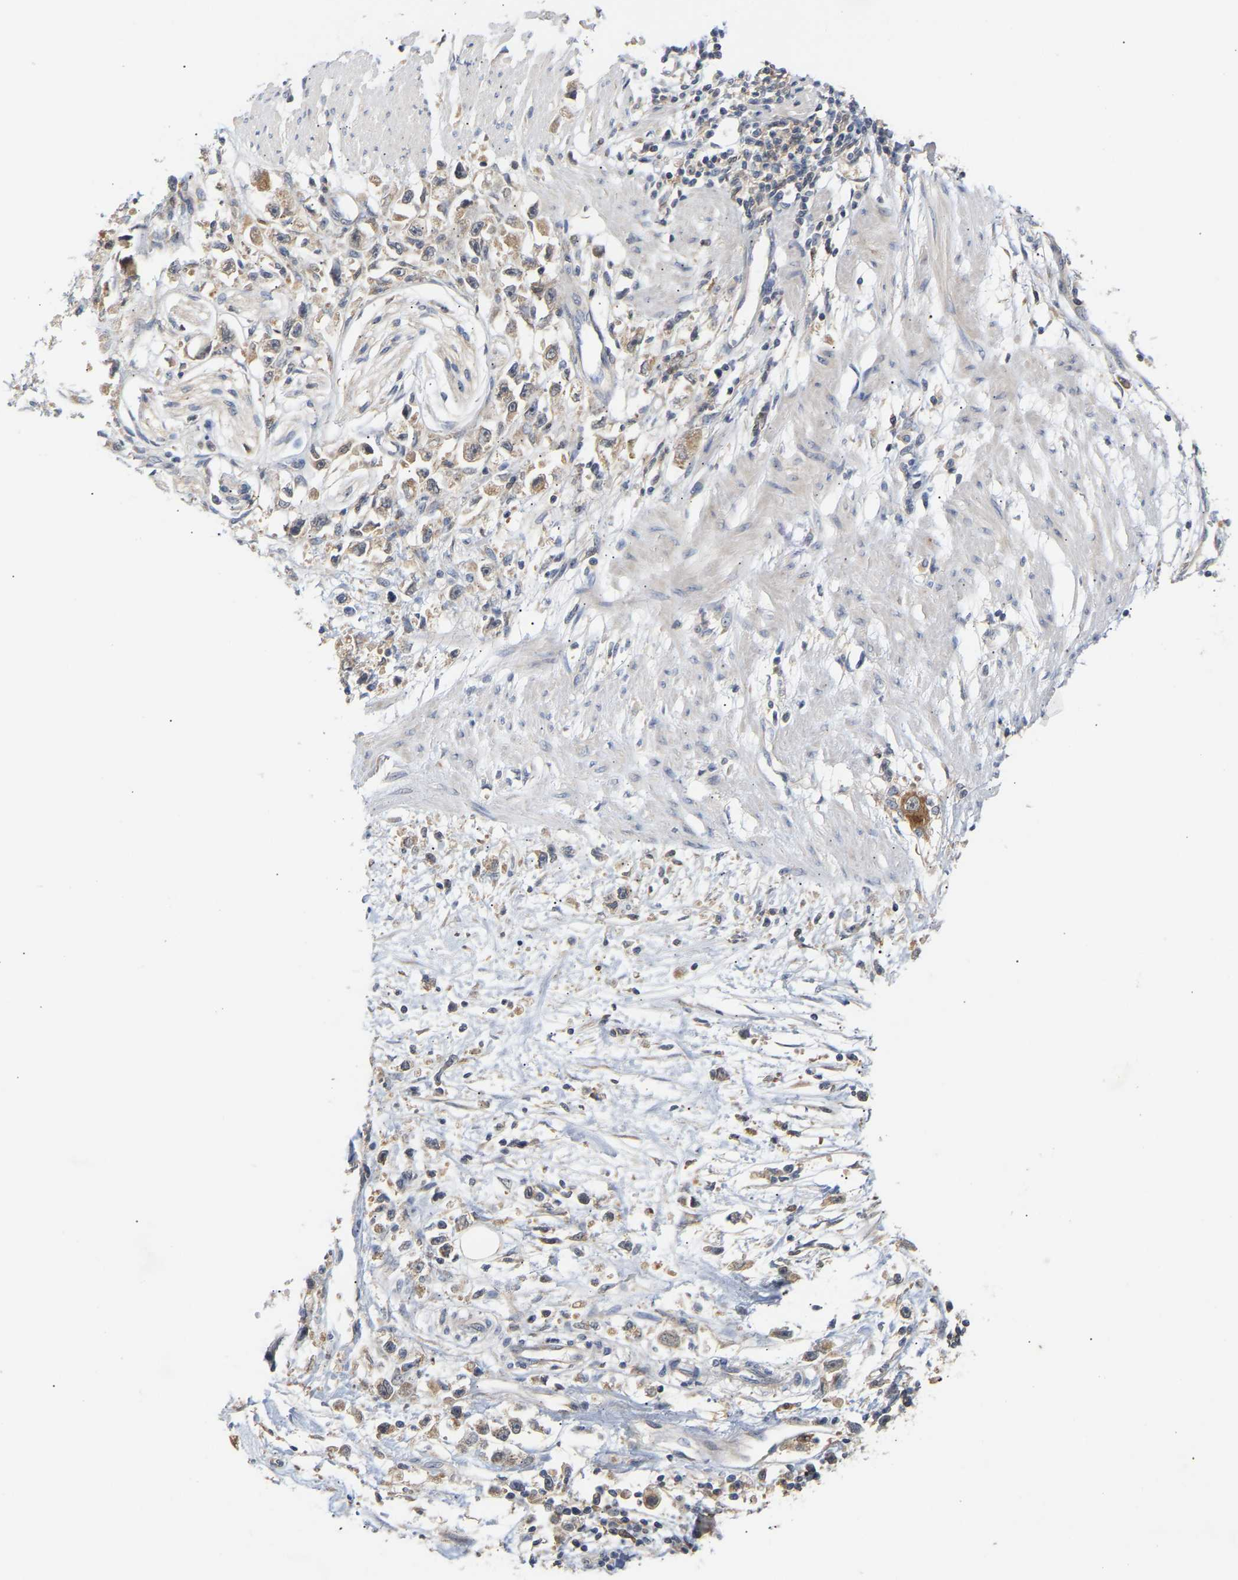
{"staining": {"intensity": "weak", "quantity": "25%-75%", "location": "cytoplasmic/membranous"}, "tissue": "stomach cancer", "cell_type": "Tumor cells", "image_type": "cancer", "snomed": [{"axis": "morphology", "description": "Adenocarcinoma, NOS"}, {"axis": "topography", "description": "Stomach"}], "caption": "This is an image of immunohistochemistry staining of stomach adenocarcinoma, which shows weak expression in the cytoplasmic/membranous of tumor cells.", "gene": "TPMT", "patient": {"sex": "female", "age": 59}}